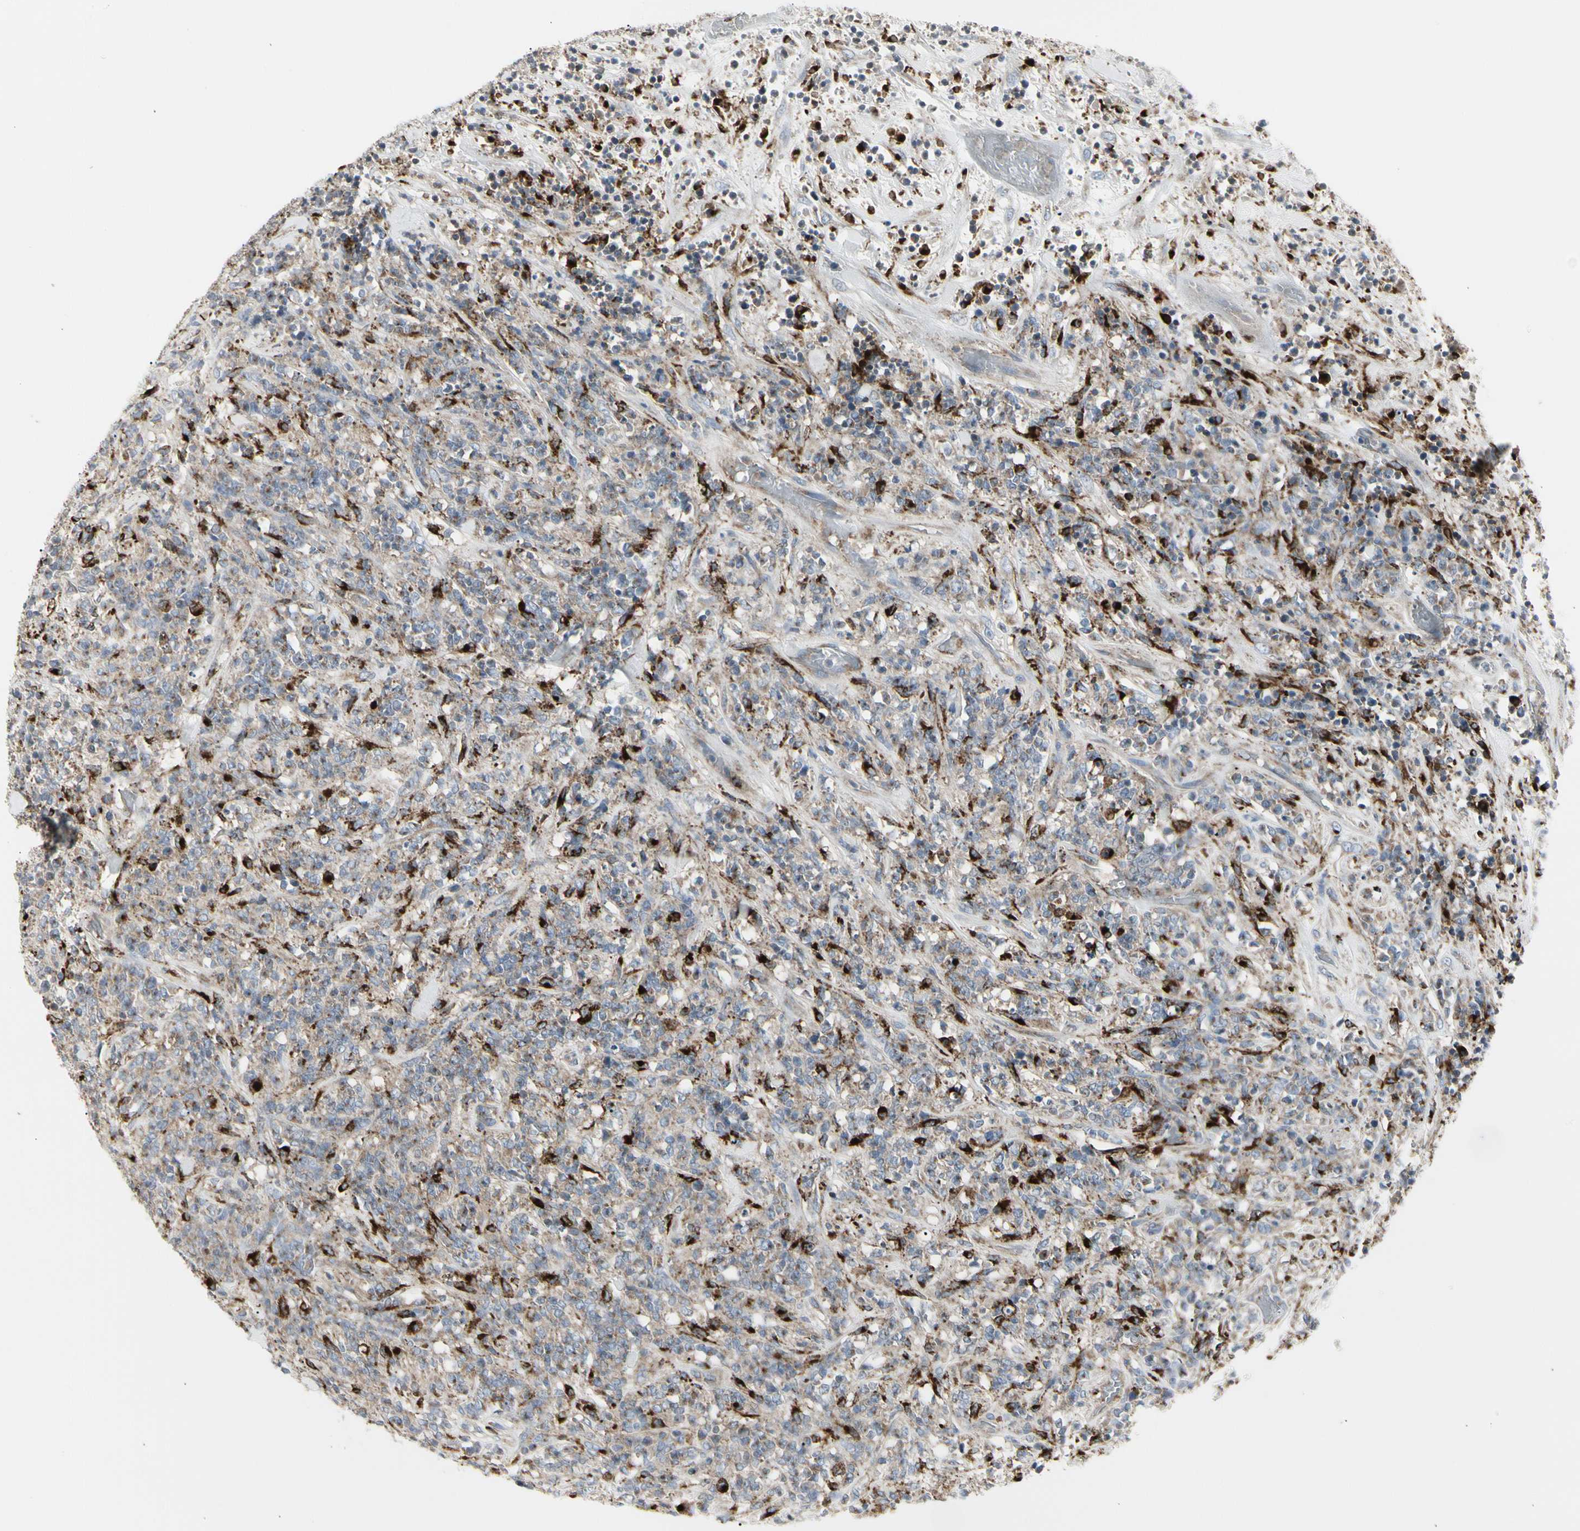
{"staining": {"intensity": "negative", "quantity": "none", "location": "none"}, "tissue": "lymphoma", "cell_type": "Tumor cells", "image_type": "cancer", "snomed": [{"axis": "morphology", "description": "Malignant lymphoma, non-Hodgkin's type, High grade"}, {"axis": "topography", "description": "Soft tissue"}], "caption": "Tumor cells show no significant protein expression in lymphoma. Brightfield microscopy of immunohistochemistry (IHC) stained with DAB (brown) and hematoxylin (blue), captured at high magnification.", "gene": "ATP6V1B2", "patient": {"sex": "male", "age": 18}}